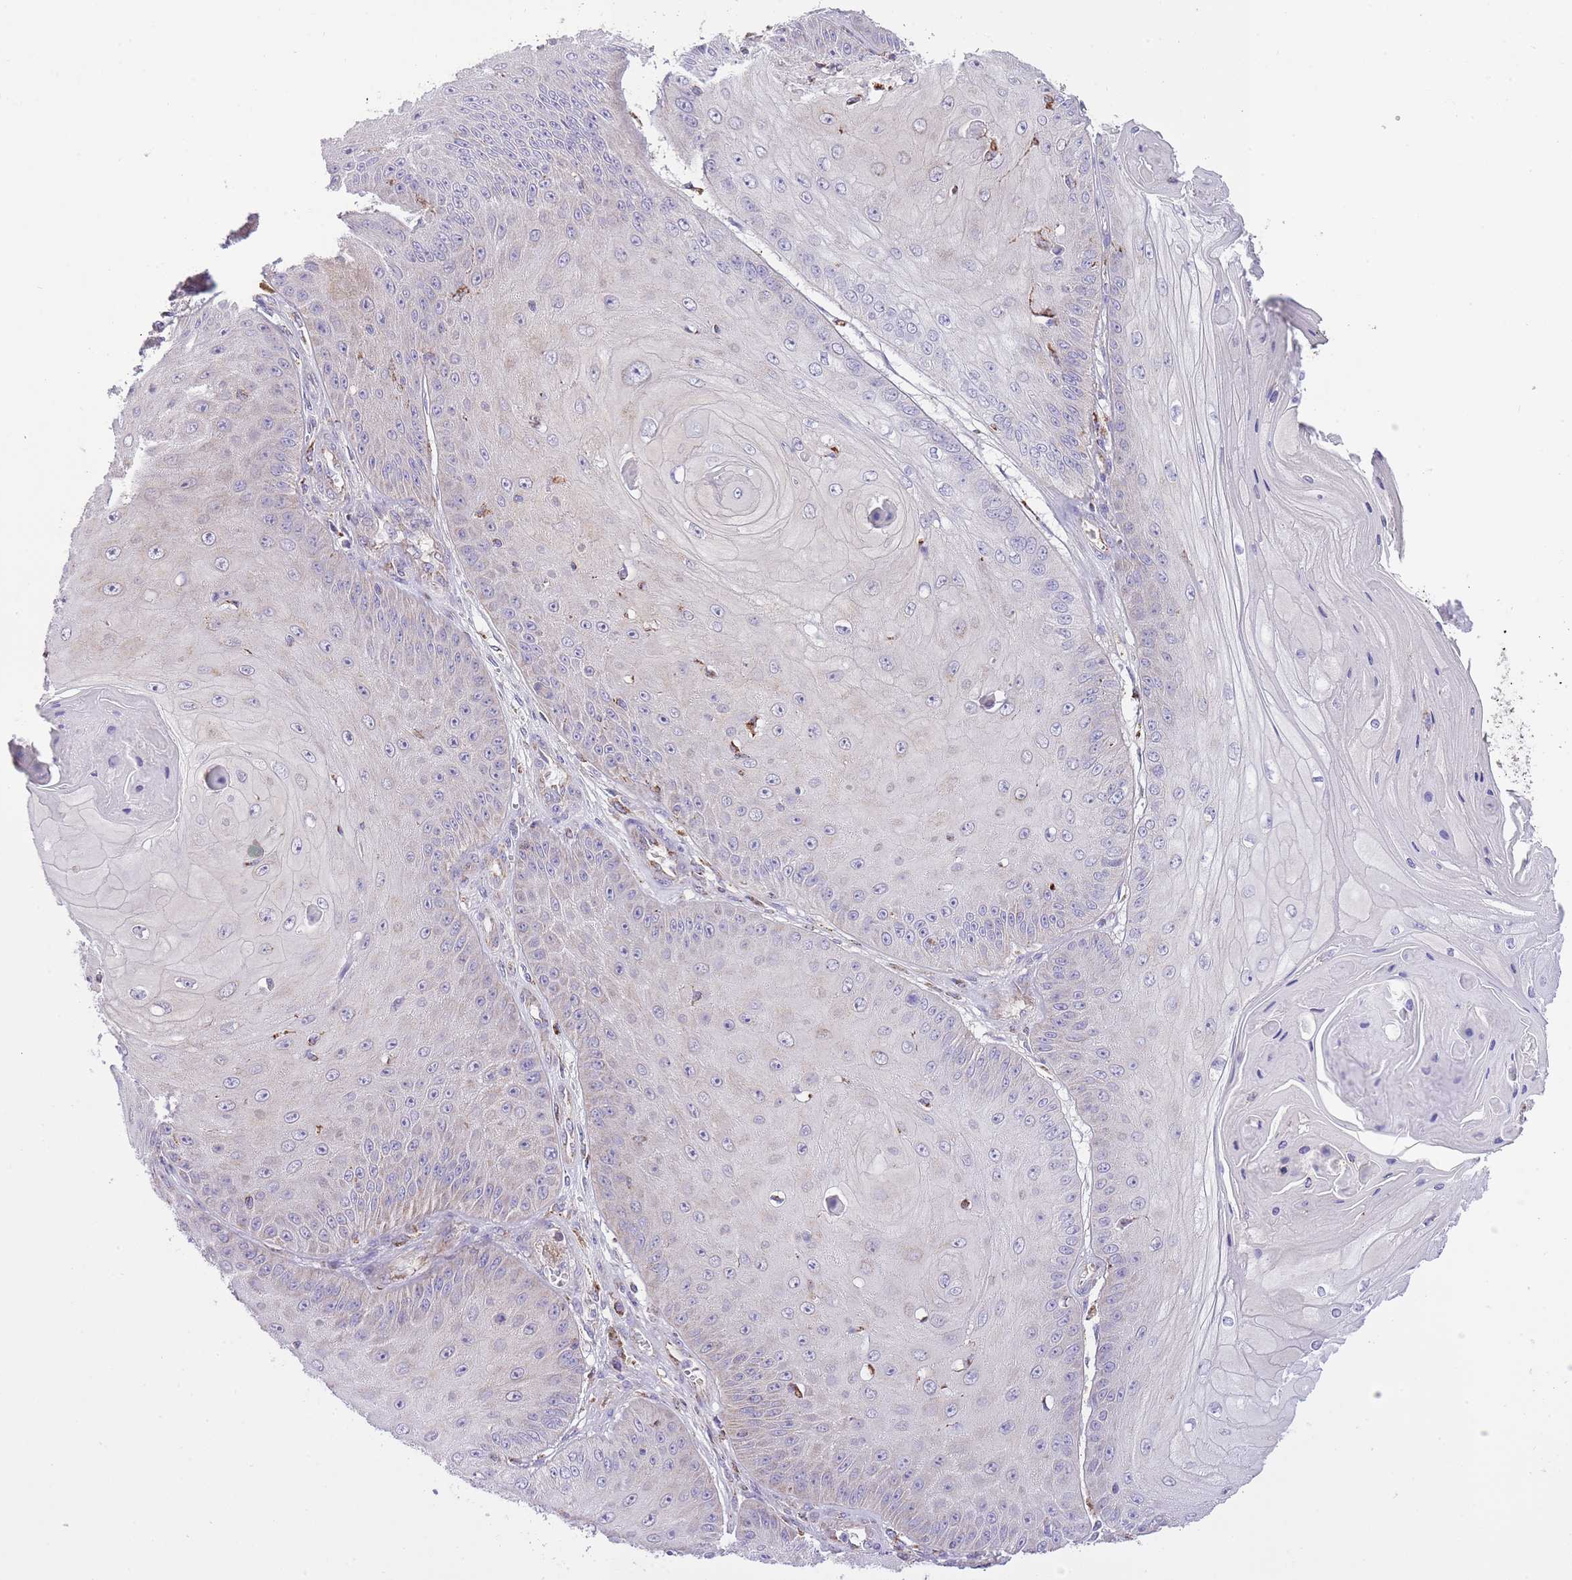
{"staining": {"intensity": "negative", "quantity": "none", "location": "none"}, "tissue": "skin cancer", "cell_type": "Tumor cells", "image_type": "cancer", "snomed": [{"axis": "morphology", "description": "Squamous cell carcinoma, NOS"}, {"axis": "topography", "description": "Skin"}], "caption": "The immunohistochemistry photomicrograph has no significant staining in tumor cells of skin cancer (squamous cell carcinoma) tissue. (DAB (3,3'-diaminobenzidine) immunohistochemistry (IHC), high magnification).", "gene": "ST3GAL3", "patient": {"sex": "male", "age": 70}}